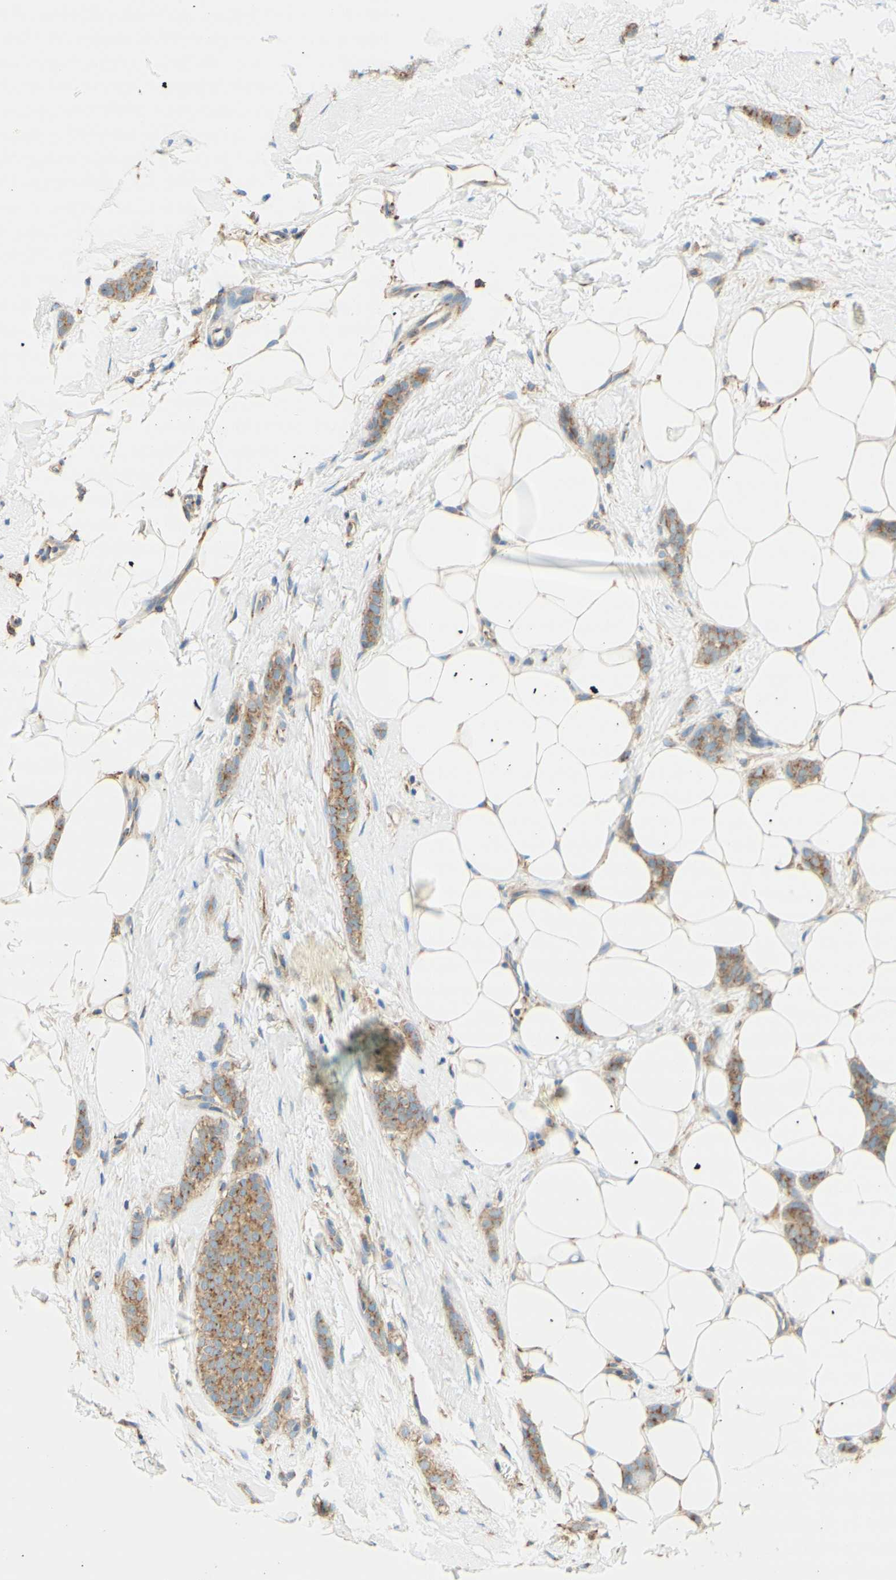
{"staining": {"intensity": "weak", "quantity": ">75%", "location": "cytoplasmic/membranous"}, "tissue": "breast cancer", "cell_type": "Tumor cells", "image_type": "cancer", "snomed": [{"axis": "morphology", "description": "Lobular carcinoma"}, {"axis": "topography", "description": "Skin"}, {"axis": "topography", "description": "Breast"}], "caption": "This photomicrograph shows IHC staining of breast cancer (lobular carcinoma), with low weak cytoplasmic/membranous positivity in about >75% of tumor cells.", "gene": "CLTC", "patient": {"sex": "female", "age": 46}}